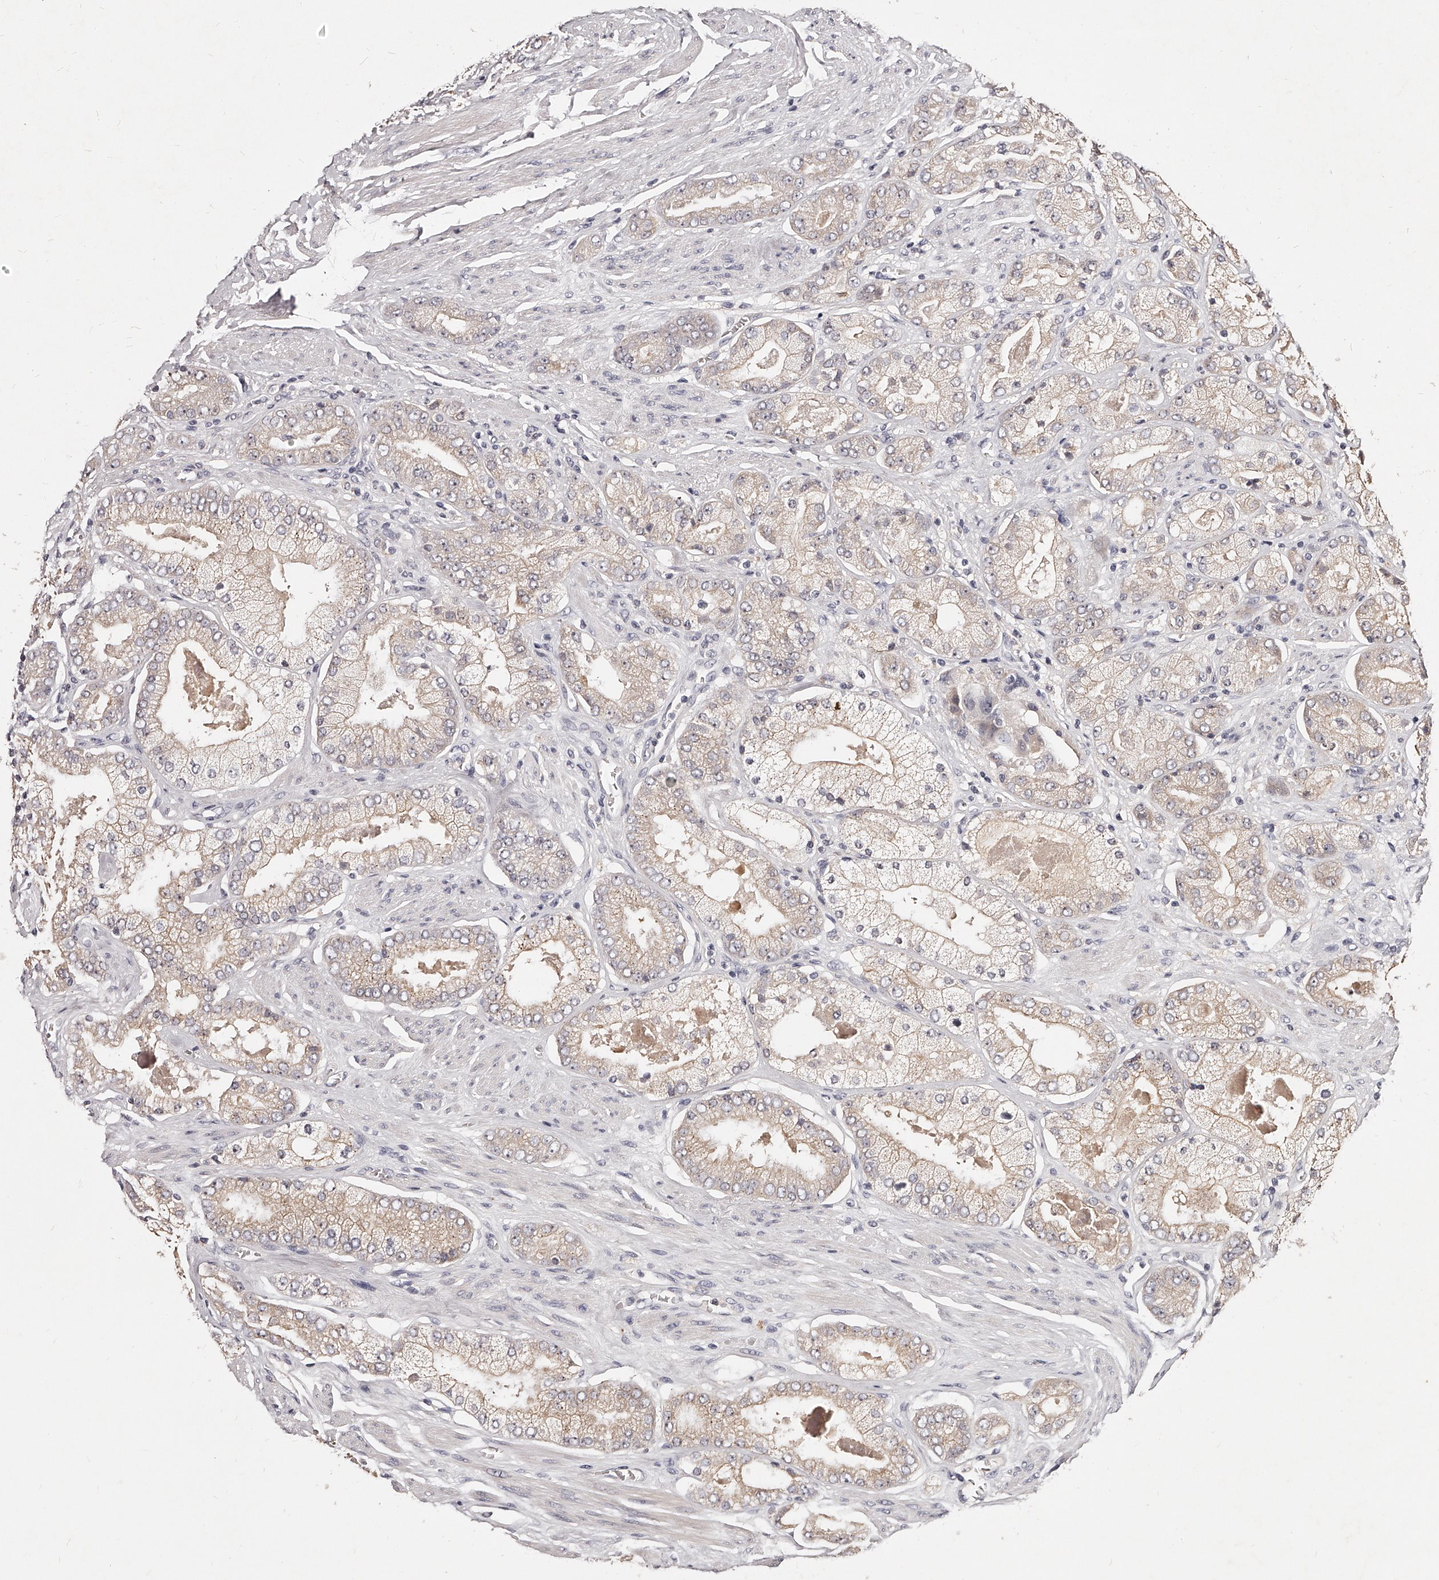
{"staining": {"intensity": "weak", "quantity": "<25%", "location": "cytoplasmic/membranous"}, "tissue": "prostate cancer", "cell_type": "Tumor cells", "image_type": "cancer", "snomed": [{"axis": "morphology", "description": "Adenocarcinoma, High grade"}, {"axis": "topography", "description": "Prostate"}], "caption": "IHC of prostate cancer (high-grade adenocarcinoma) displays no positivity in tumor cells.", "gene": "PHACTR1", "patient": {"sex": "male", "age": 58}}